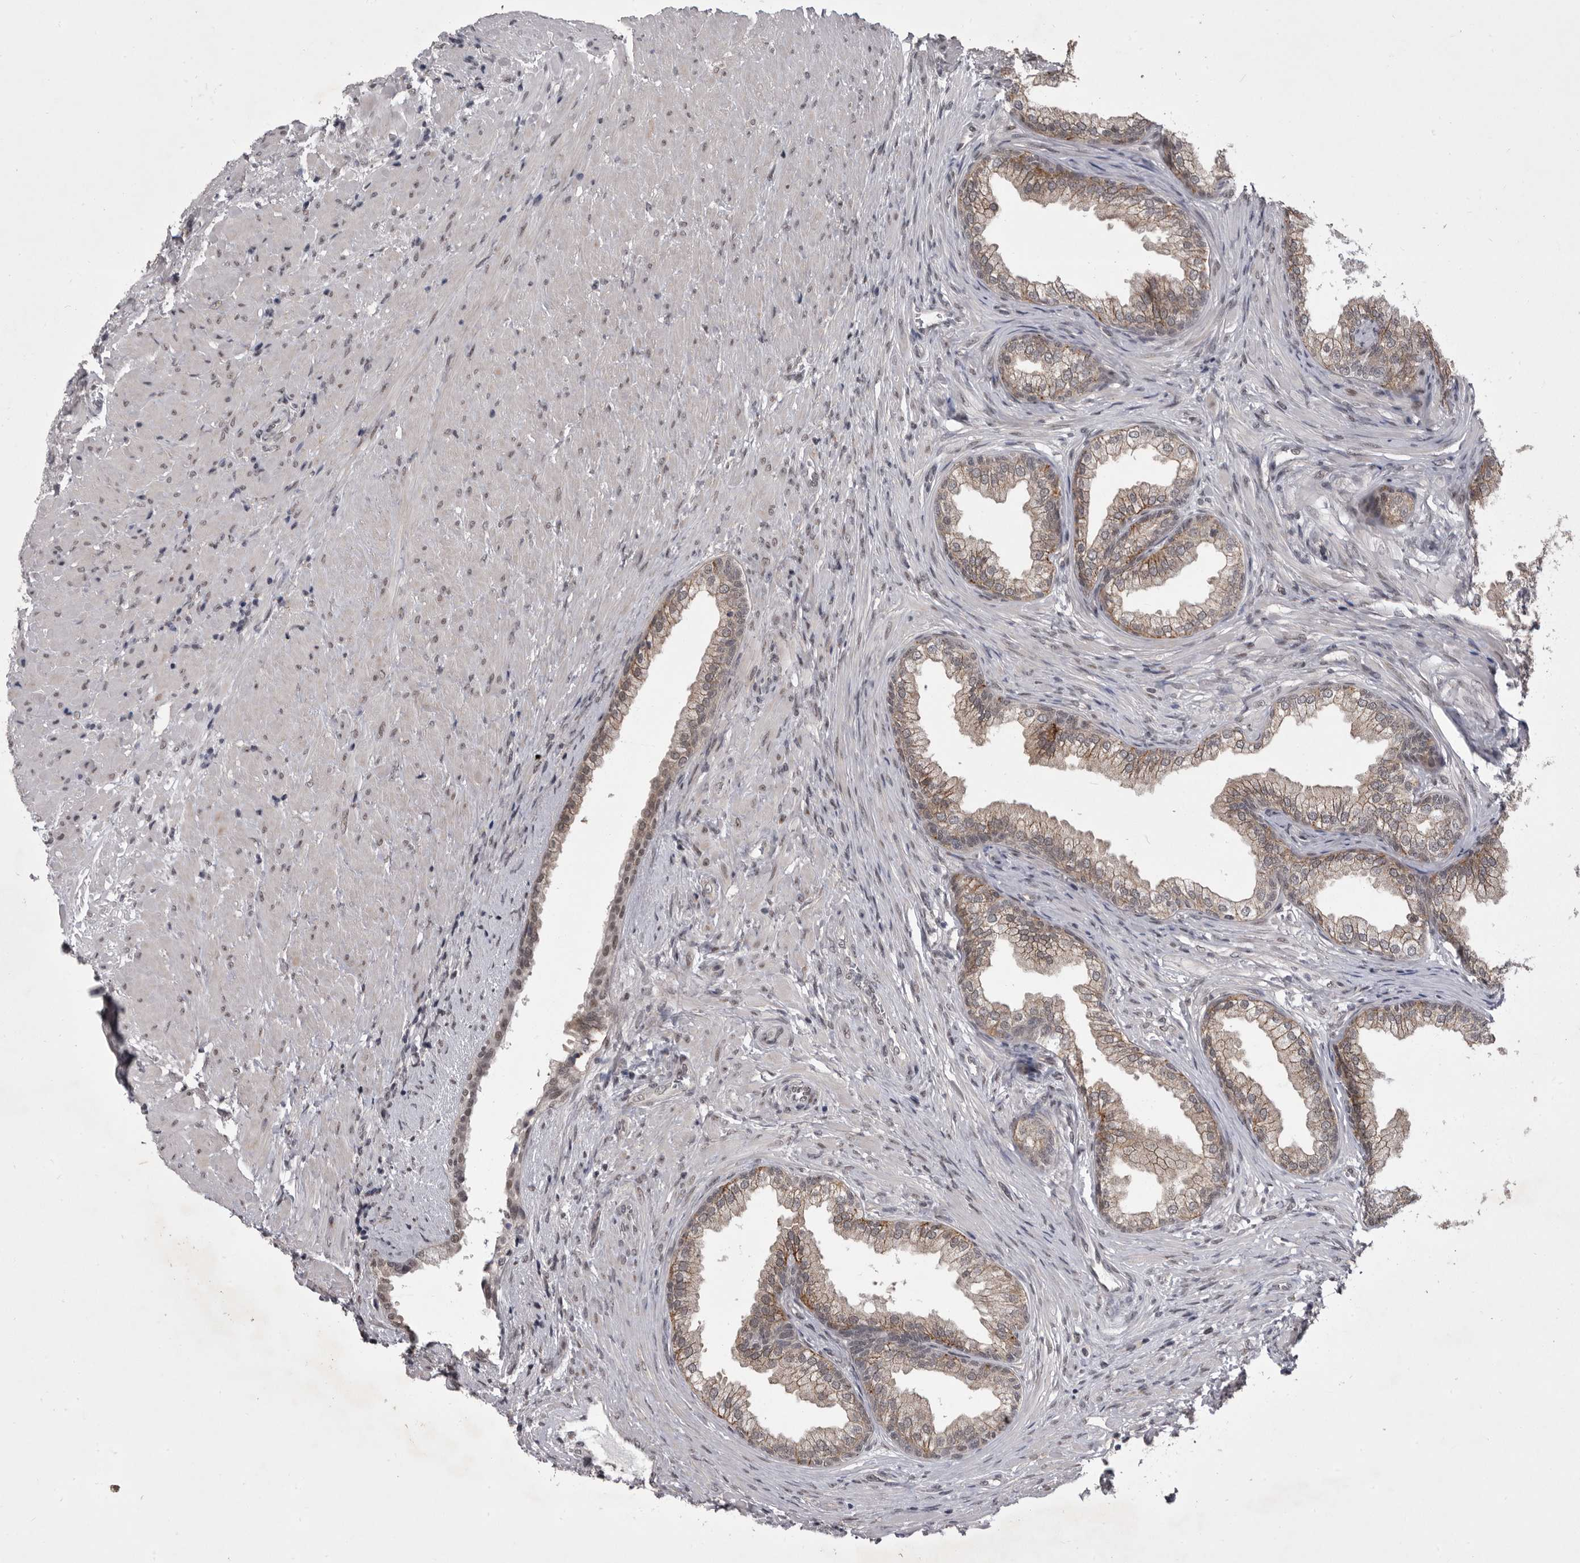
{"staining": {"intensity": "weak", "quantity": "25%-75%", "location": "cytoplasmic/membranous"}, "tissue": "prostate", "cell_type": "Glandular cells", "image_type": "normal", "snomed": [{"axis": "morphology", "description": "Normal tissue, NOS"}, {"axis": "topography", "description": "Prostate"}], "caption": "Prostate stained for a protein displays weak cytoplasmic/membranous positivity in glandular cells. (DAB (3,3'-diaminobenzidine) IHC, brown staining for protein, blue staining for nuclei).", "gene": "PRPF3", "patient": {"sex": "male", "age": 76}}